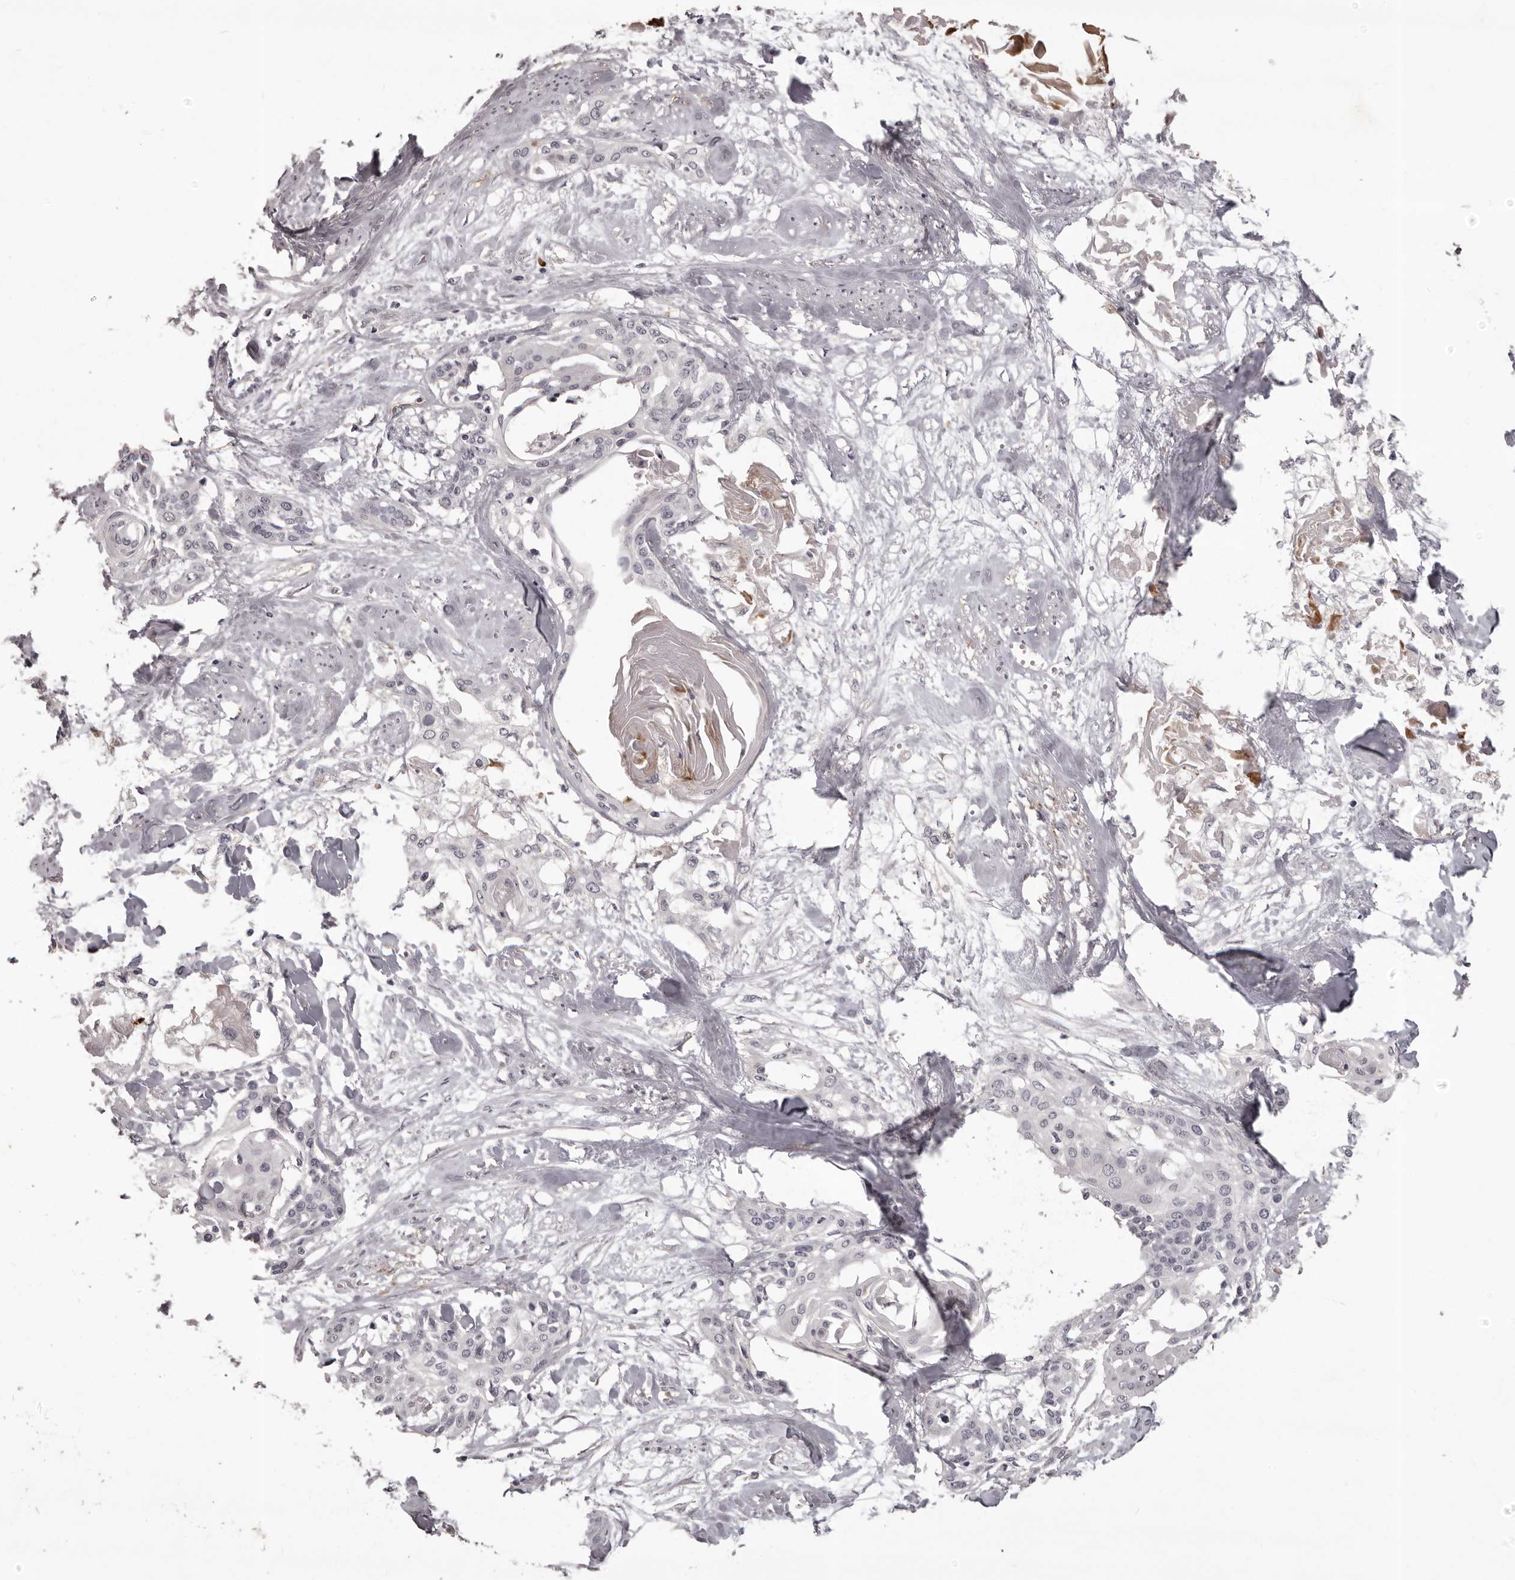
{"staining": {"intensity": "negative", "quantity": "none", "location": "none"}, "tissue": "cervical cancer", "cell_type": "Tumor cells", "image_type": "cancer", "snomed": [{"axis": "morphology", "description": "Squamous cell carcinoma, NOS"}, {"axis": "topography", "description": "Cervix"}], "caption": "Tumor cells show no significant positivity in cervical squamous cell carcinoma.", "gene": "GPR78", "patient": {"sex": "female", "age": 57}}